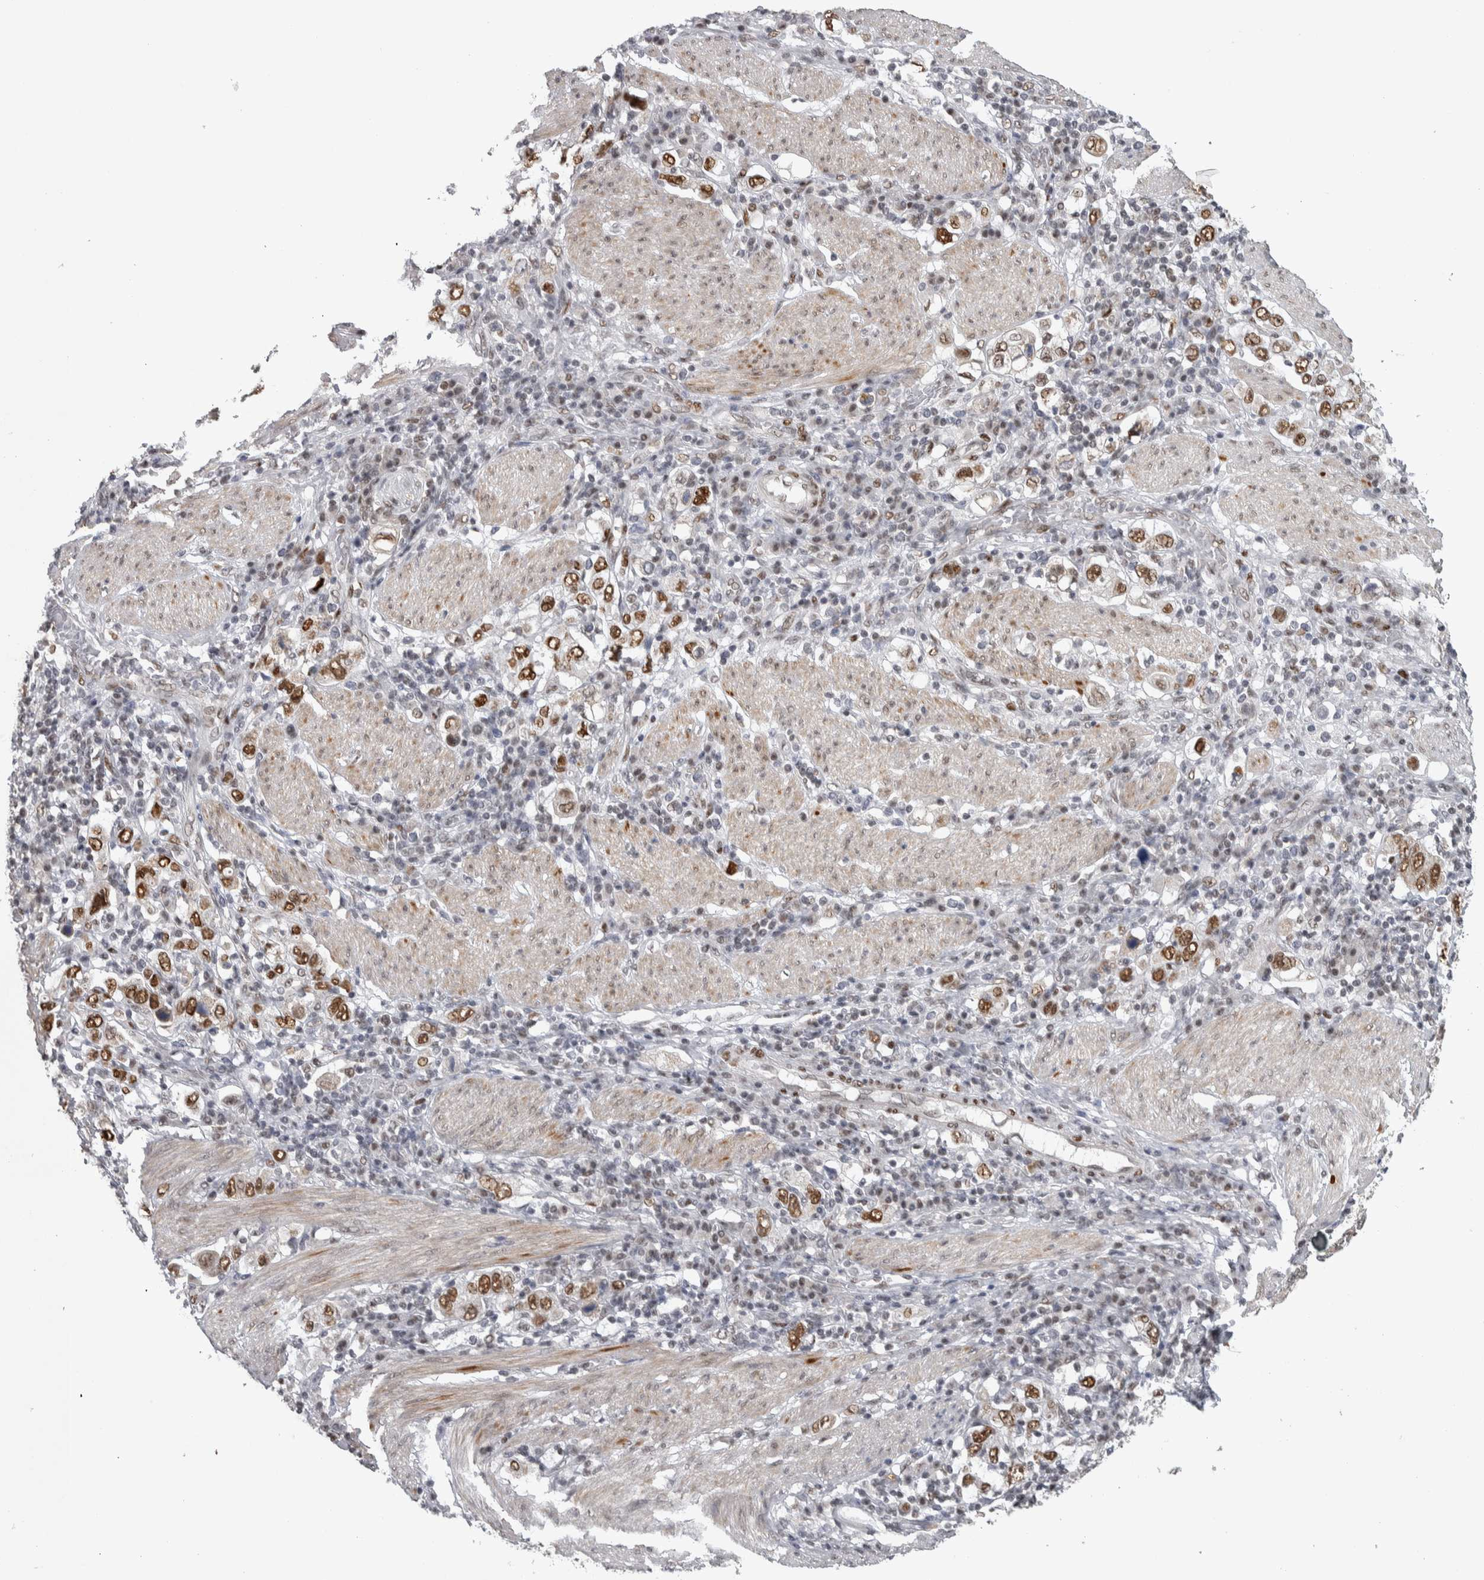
{"staining": {"intensity": "strong", "quantity": ">75%", "location": "nuclear"}, "tissue": "stomach cancer", "cell_type": "Tumor cells", "image_type": "cancer", "snomed": [{"axis": "morphology", "description": "Adenocarcinoma, NOS"}, {"axis": "topography", "description": "Stomach, upper"}], "caption": "A brown stain shows strong nuclear expression of a protein in stomach adenocarcinoma tumor cells.", "gene": "HEXIM2", "patient": {"sex": "male", "age": 62}}